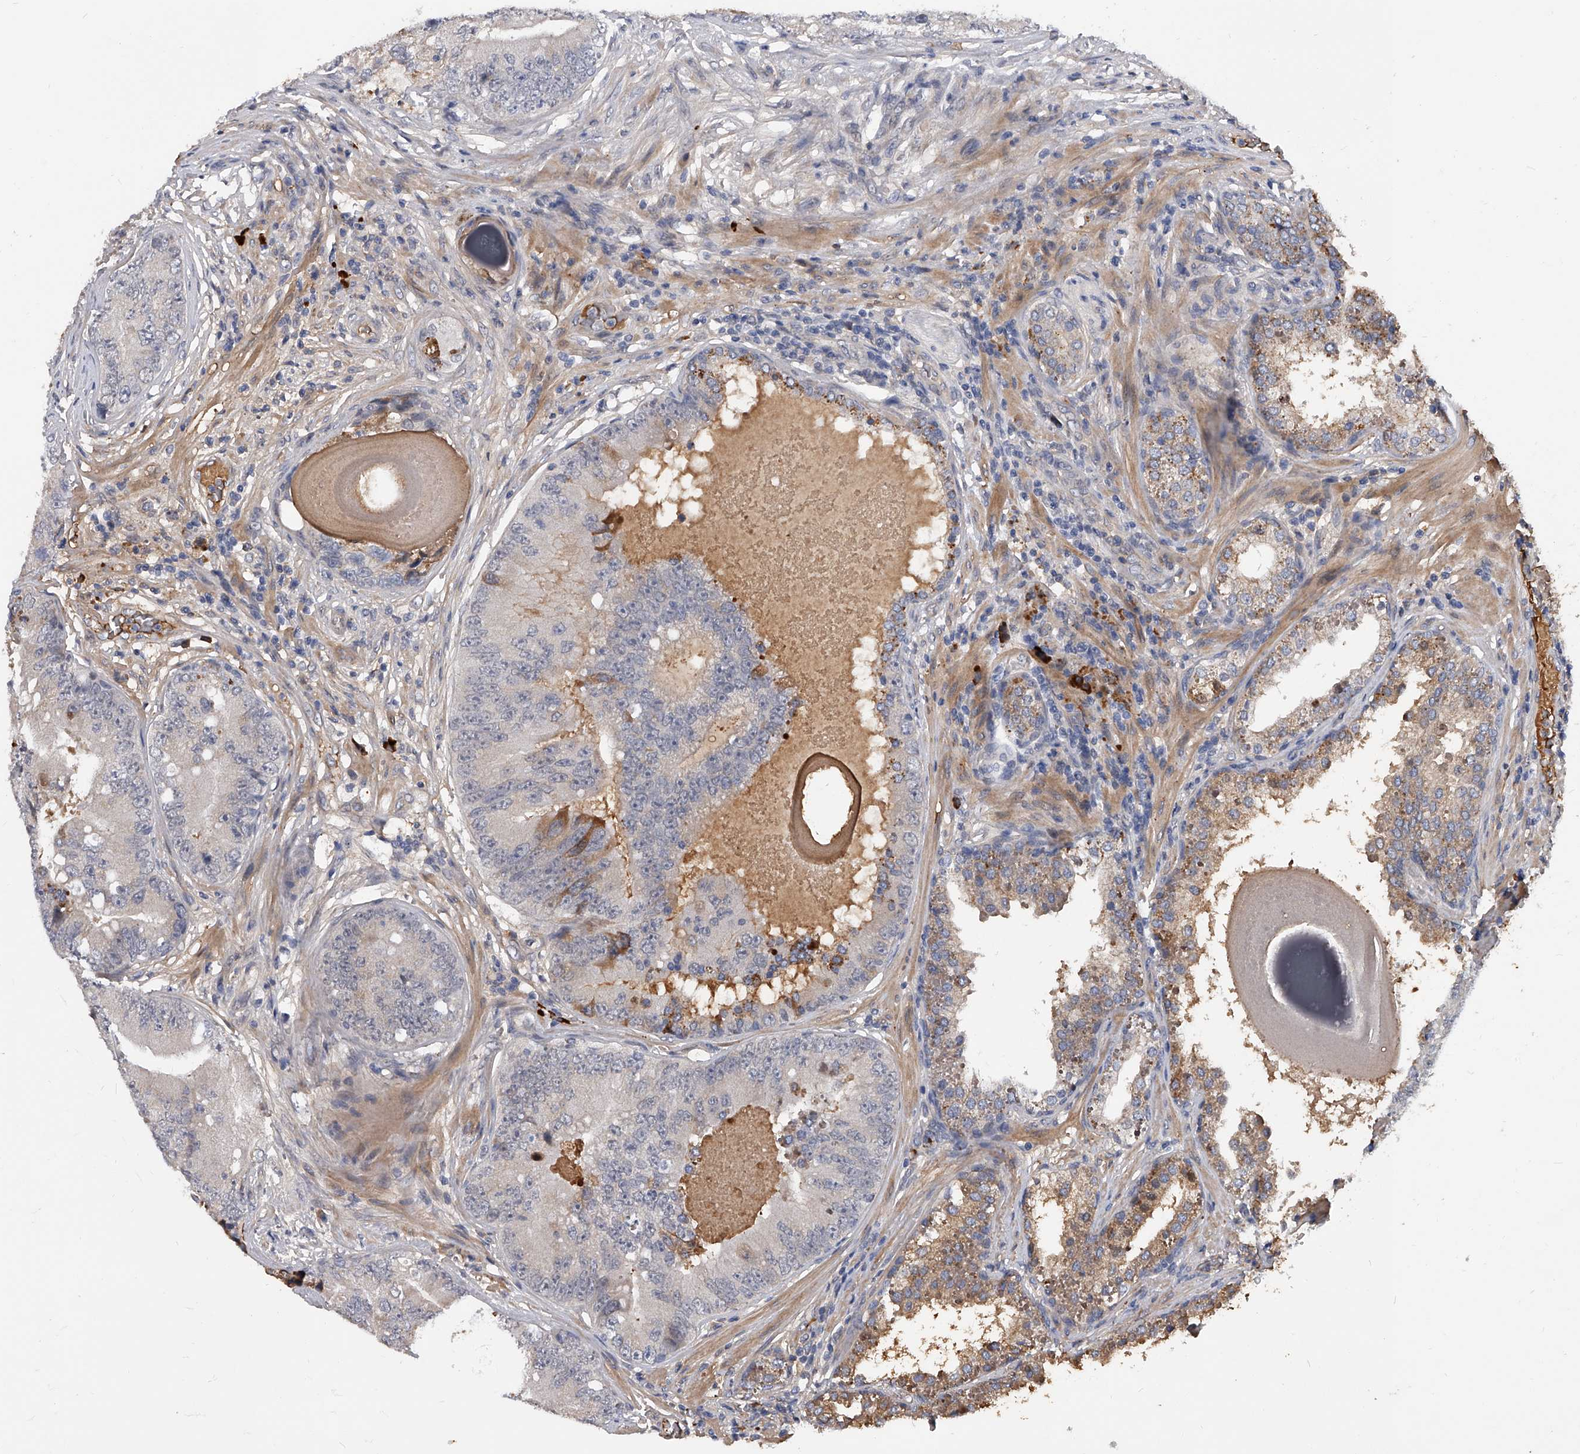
{"staining": {"intensity": "weak", "quantity": "<25%", "location": "cytoplasmic/membranous"}, "tissue": "prostate cancer", "cell_type": "Tumor cells", "image_type": "cancer", "snomed": [{"axis": "morphology", "description": "Adenocarcinoma, High grade"}, {"axis": "topography", "description": "Prostate"}], "caption": "This micrograph is of high-grade adenocarcinoma (prostate) stained with IHC to label a protein in brown with the nuclei are counter-stained blue. There is no expression in tumor cells.", "gene": "ZNF25", "patient": {"sex": "male", "age": 70}}